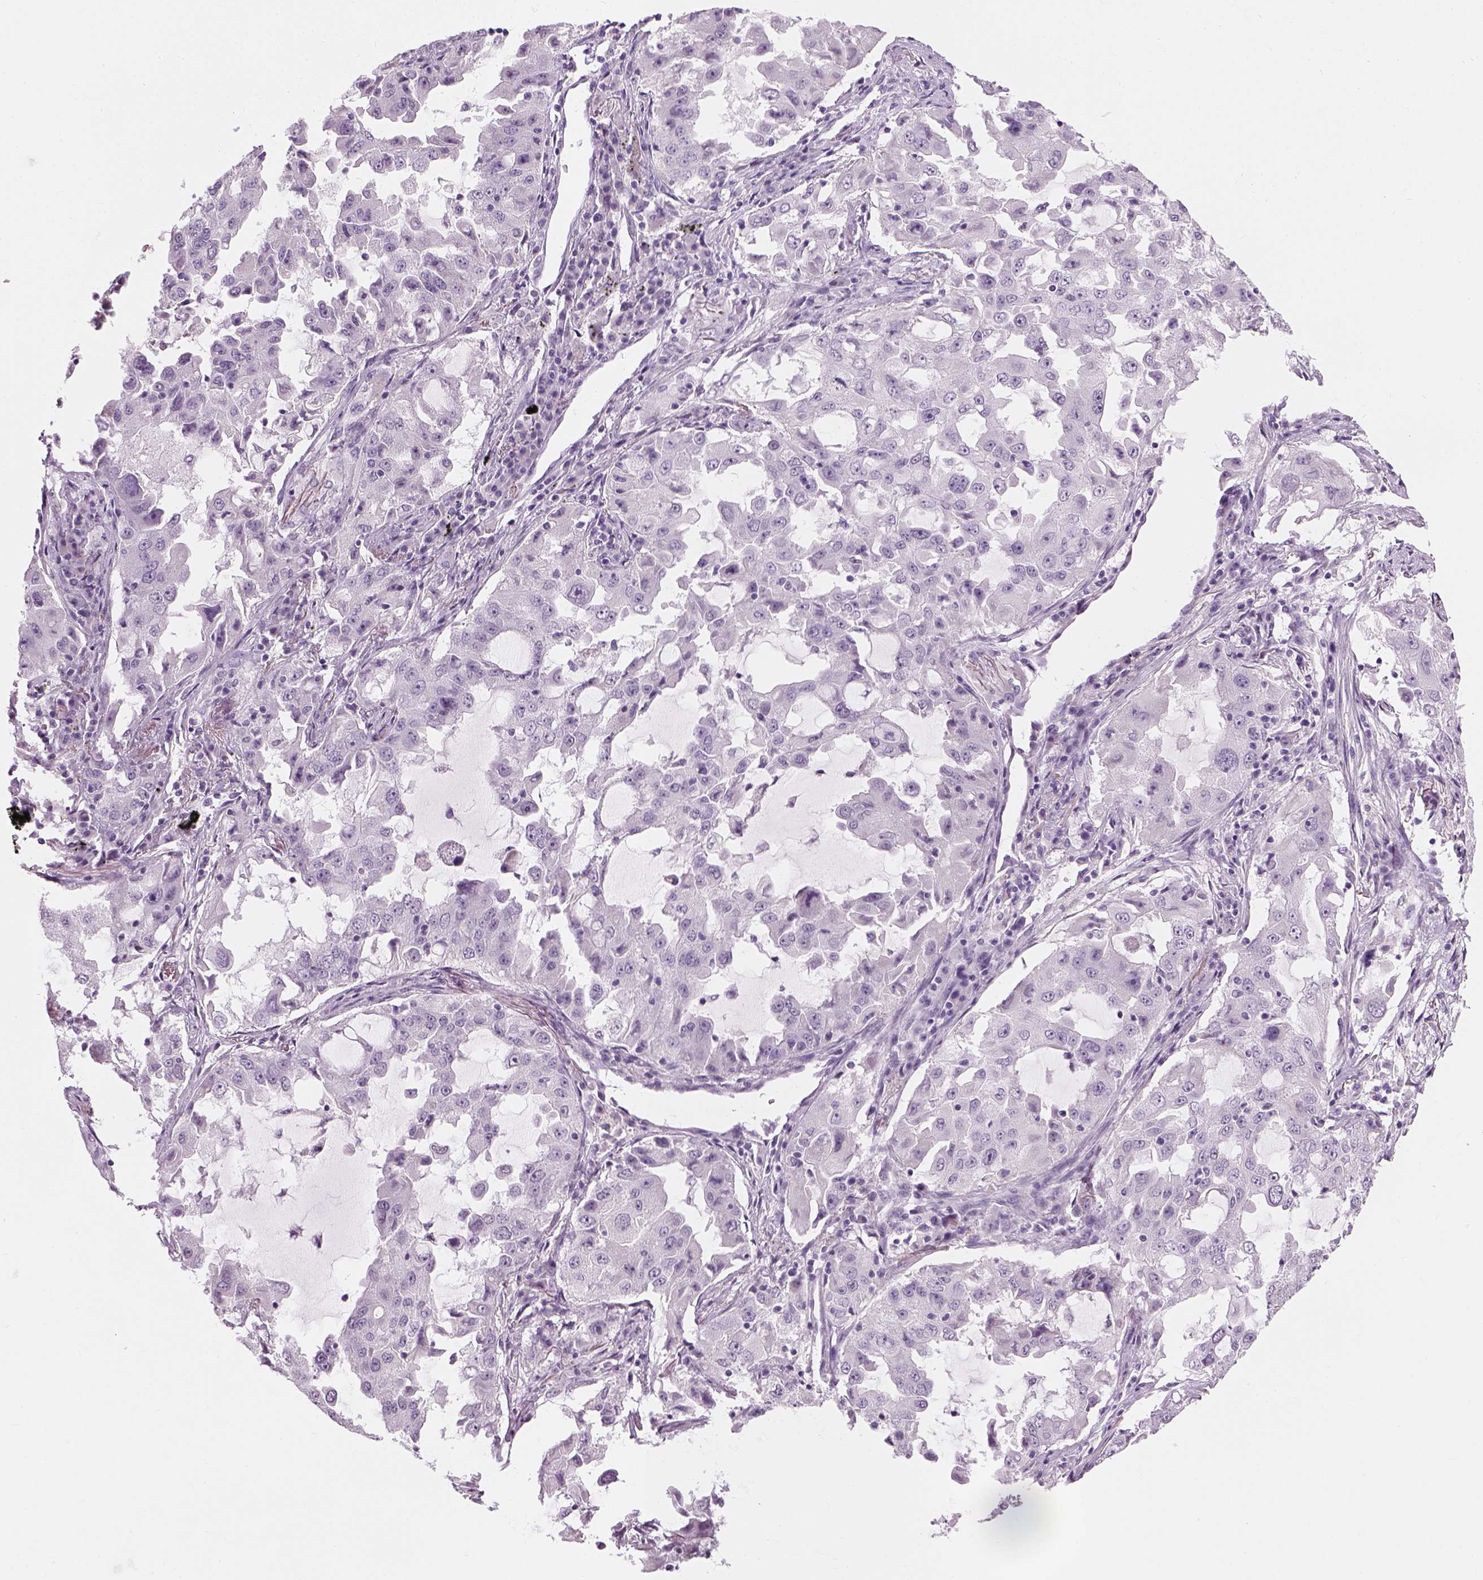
{"staining": {"intensity": "negative", "quantity": "none", "location": "none"}, "tissue": "lung cancer", "cell_type": "Tumor cells", "image_type": "cancer", "snomed": [{"axis": "morphology", "description": "Adenocarcinoma, NOS"}, {"axis": "topography", "description": "Lung"}], "caption": "A histopathology image of lung cancer stained for a protein displays no brown staining in tumor cells. The staining is performed using DAB brown chromogen with nuclei counter-stained in using hematoxylin.", "gene": "TH", "patient": {"sex": "female", "age": 61}}